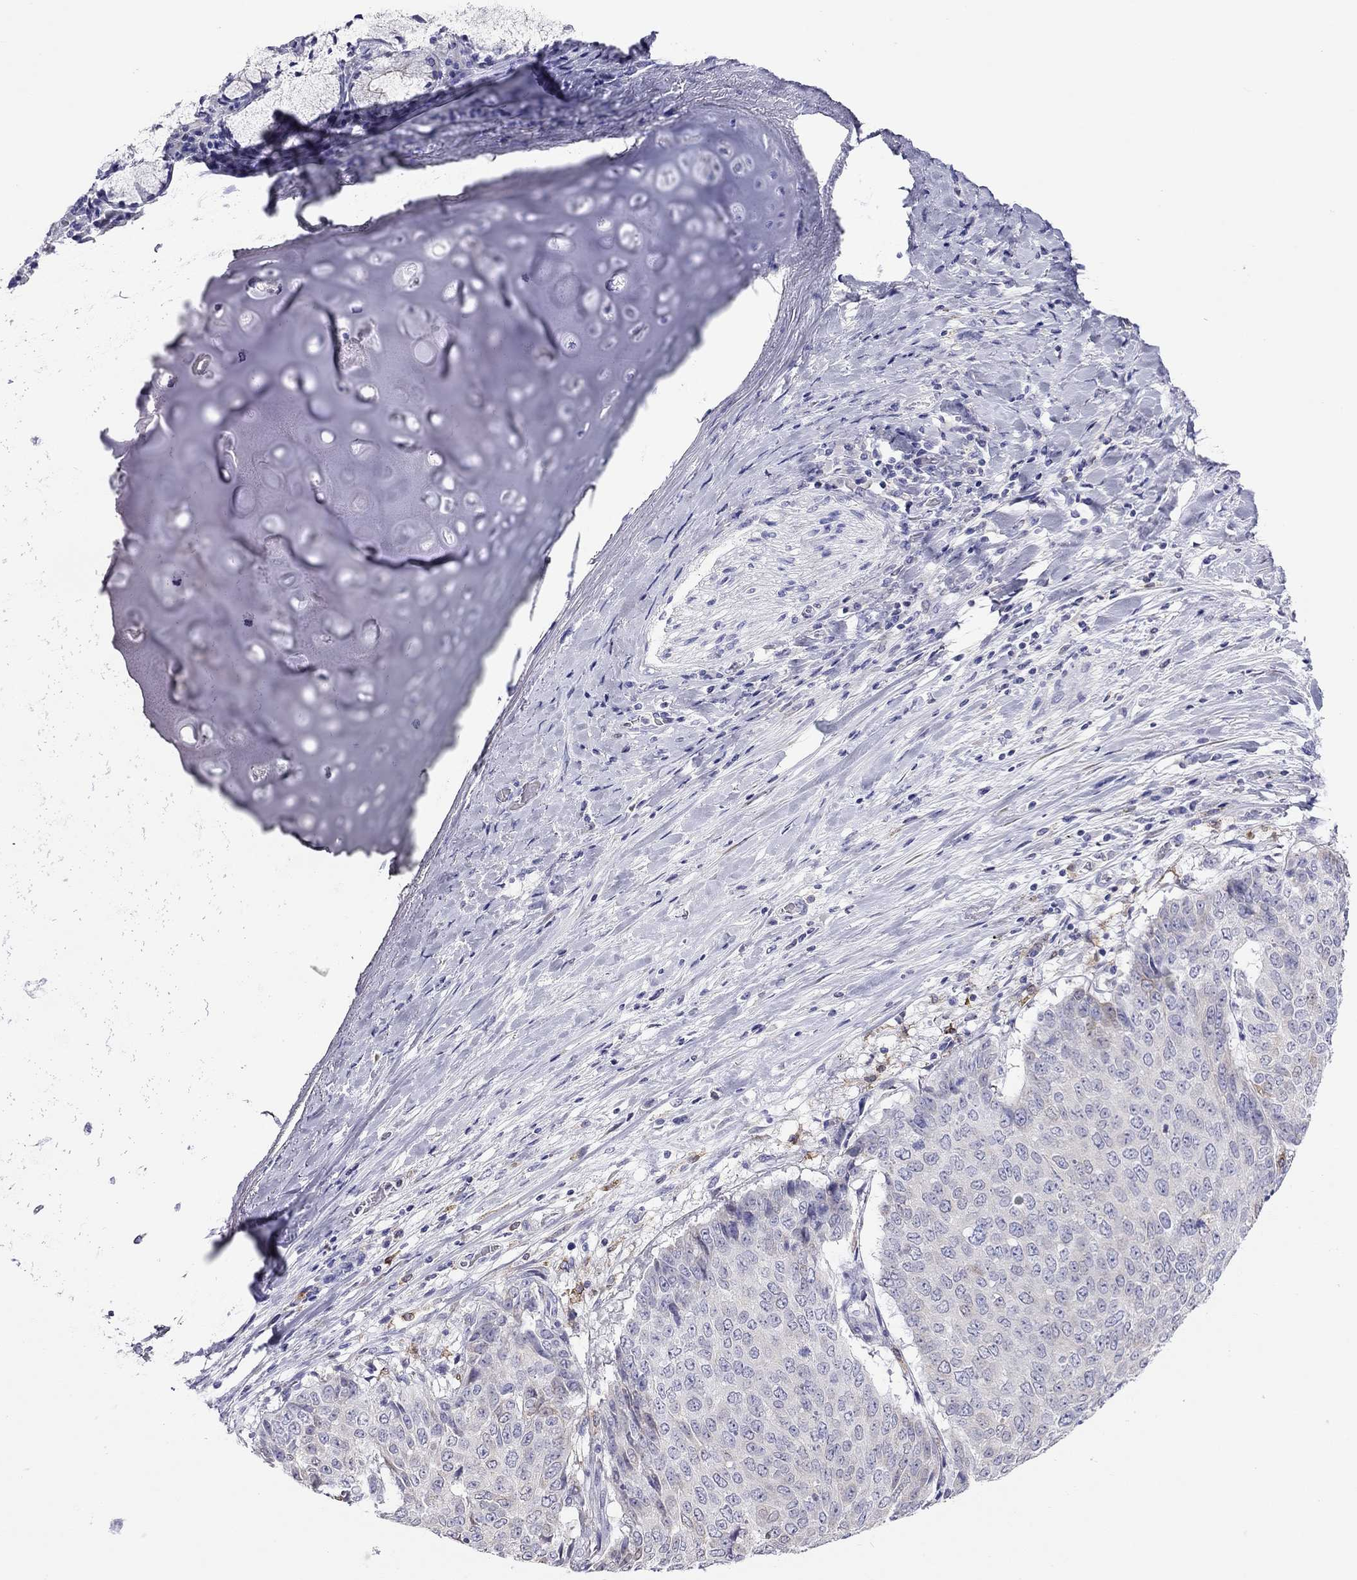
{"staining": {"intensity": "negative", "quantity": "none", "location": "none"}, "tissue": "lung cancer", "cell_type": "Tumor cells", "image_type": "cancer", "snomed": [{"axis": "morphology", "description": "Normal tissue, NOS"}, {"axis": "morphology", "description": "Squamous cell carcinoma, NOS"}, {"axis": "topography", "description": "Bronchus"}, {"axis": "topography", "description": "Lung"}], "caption": "Squamous cell carcinoma (lung) stained for a protein using IHC demonstrates no positivity tumor cells.", "gene": "SLC46A2", "patient": {"sex": "male", "age": 64}}